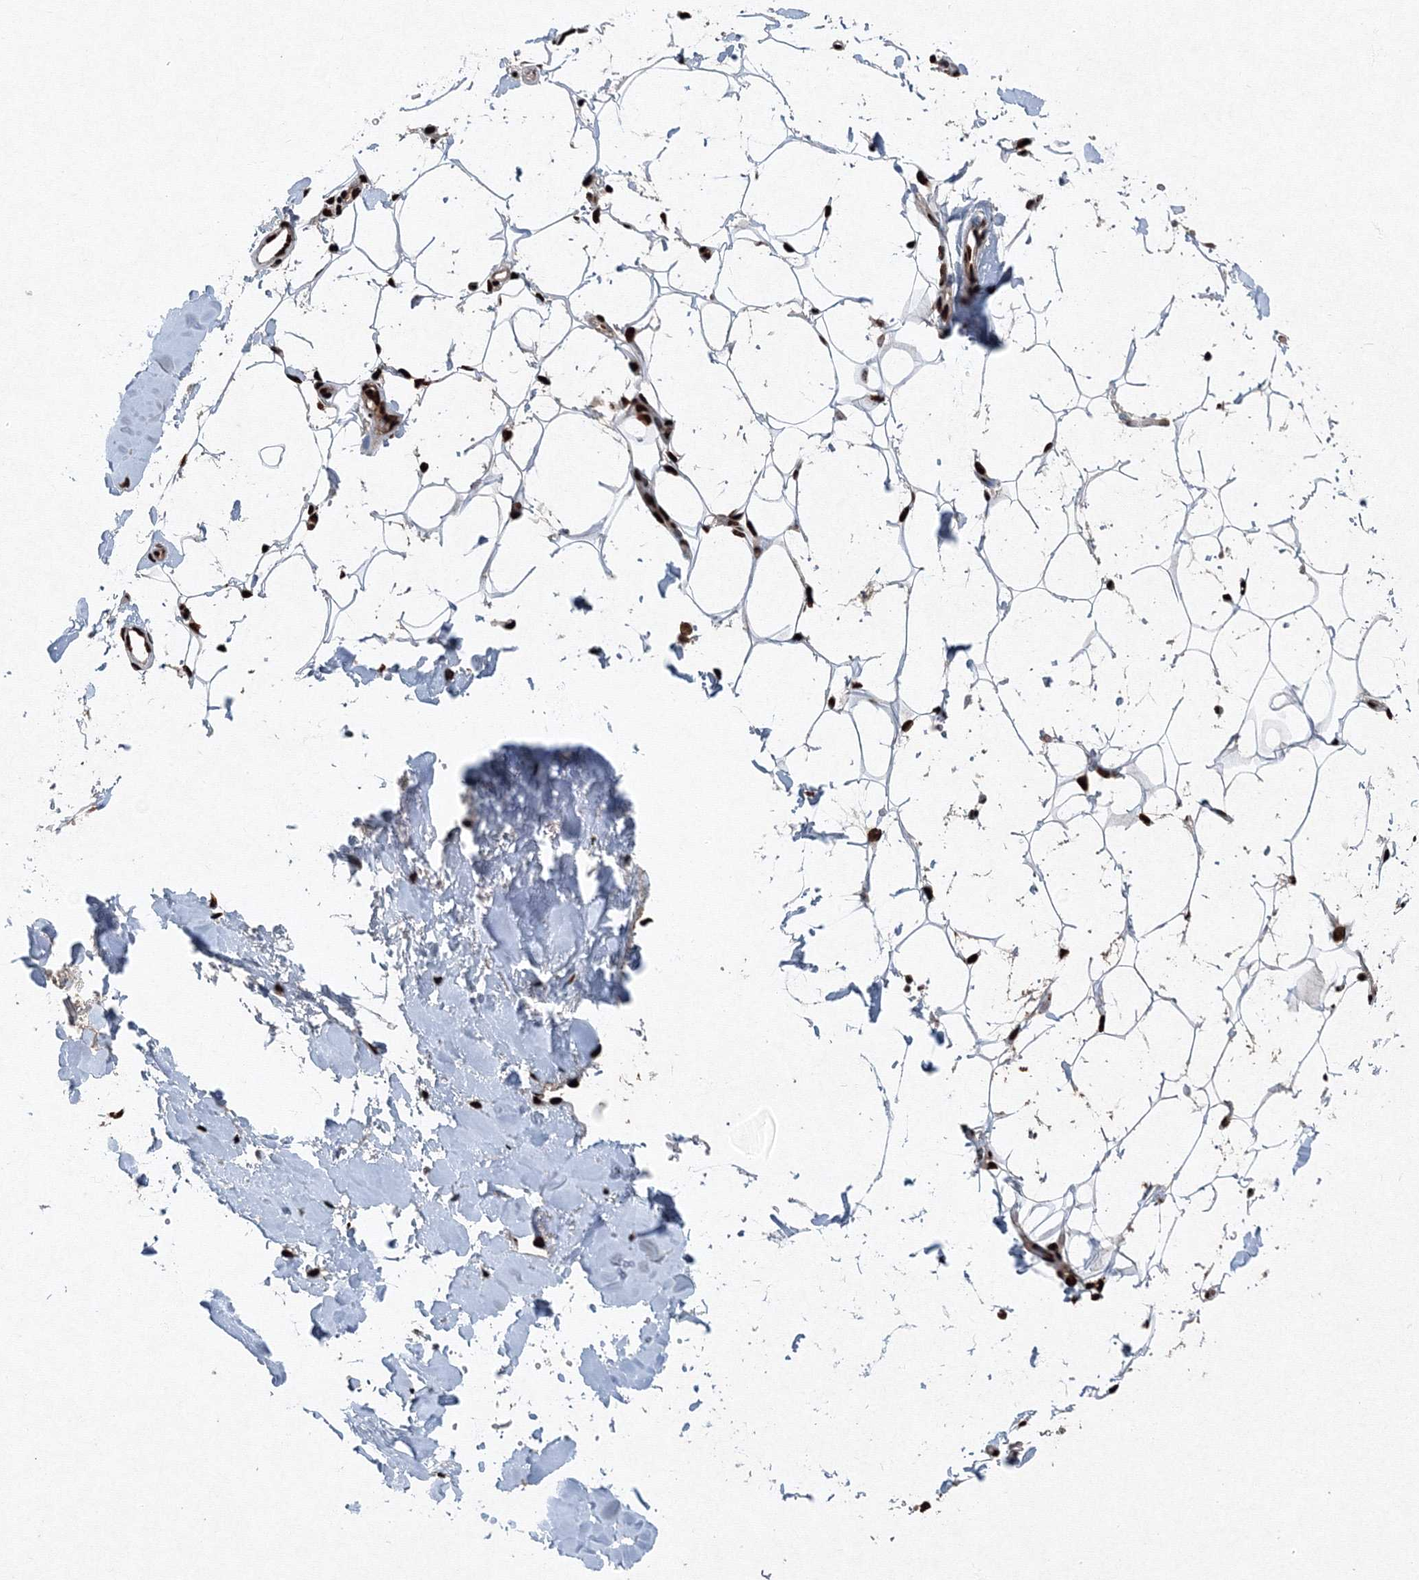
{"staining": {"intensity": "strong", "quantity": ">75%", "location": "nuclear"}, "tissue": "adipose tissue", "cell_type": "Adipocytes", "image_type": "normal", "snomed": [{"axis": "morphology", "description": "Normal tissue, NOS"}, {"axis": "topography", "description": "Breast"}], "caption": "A high-resolution micrograph shows immunohistochemistry staining of benign adipose tissue, which reveals strong nuclear staining in about >75% of adipocytes.", "gene": "SNRPC", "patient": {"sex": "female", "age": 26}}